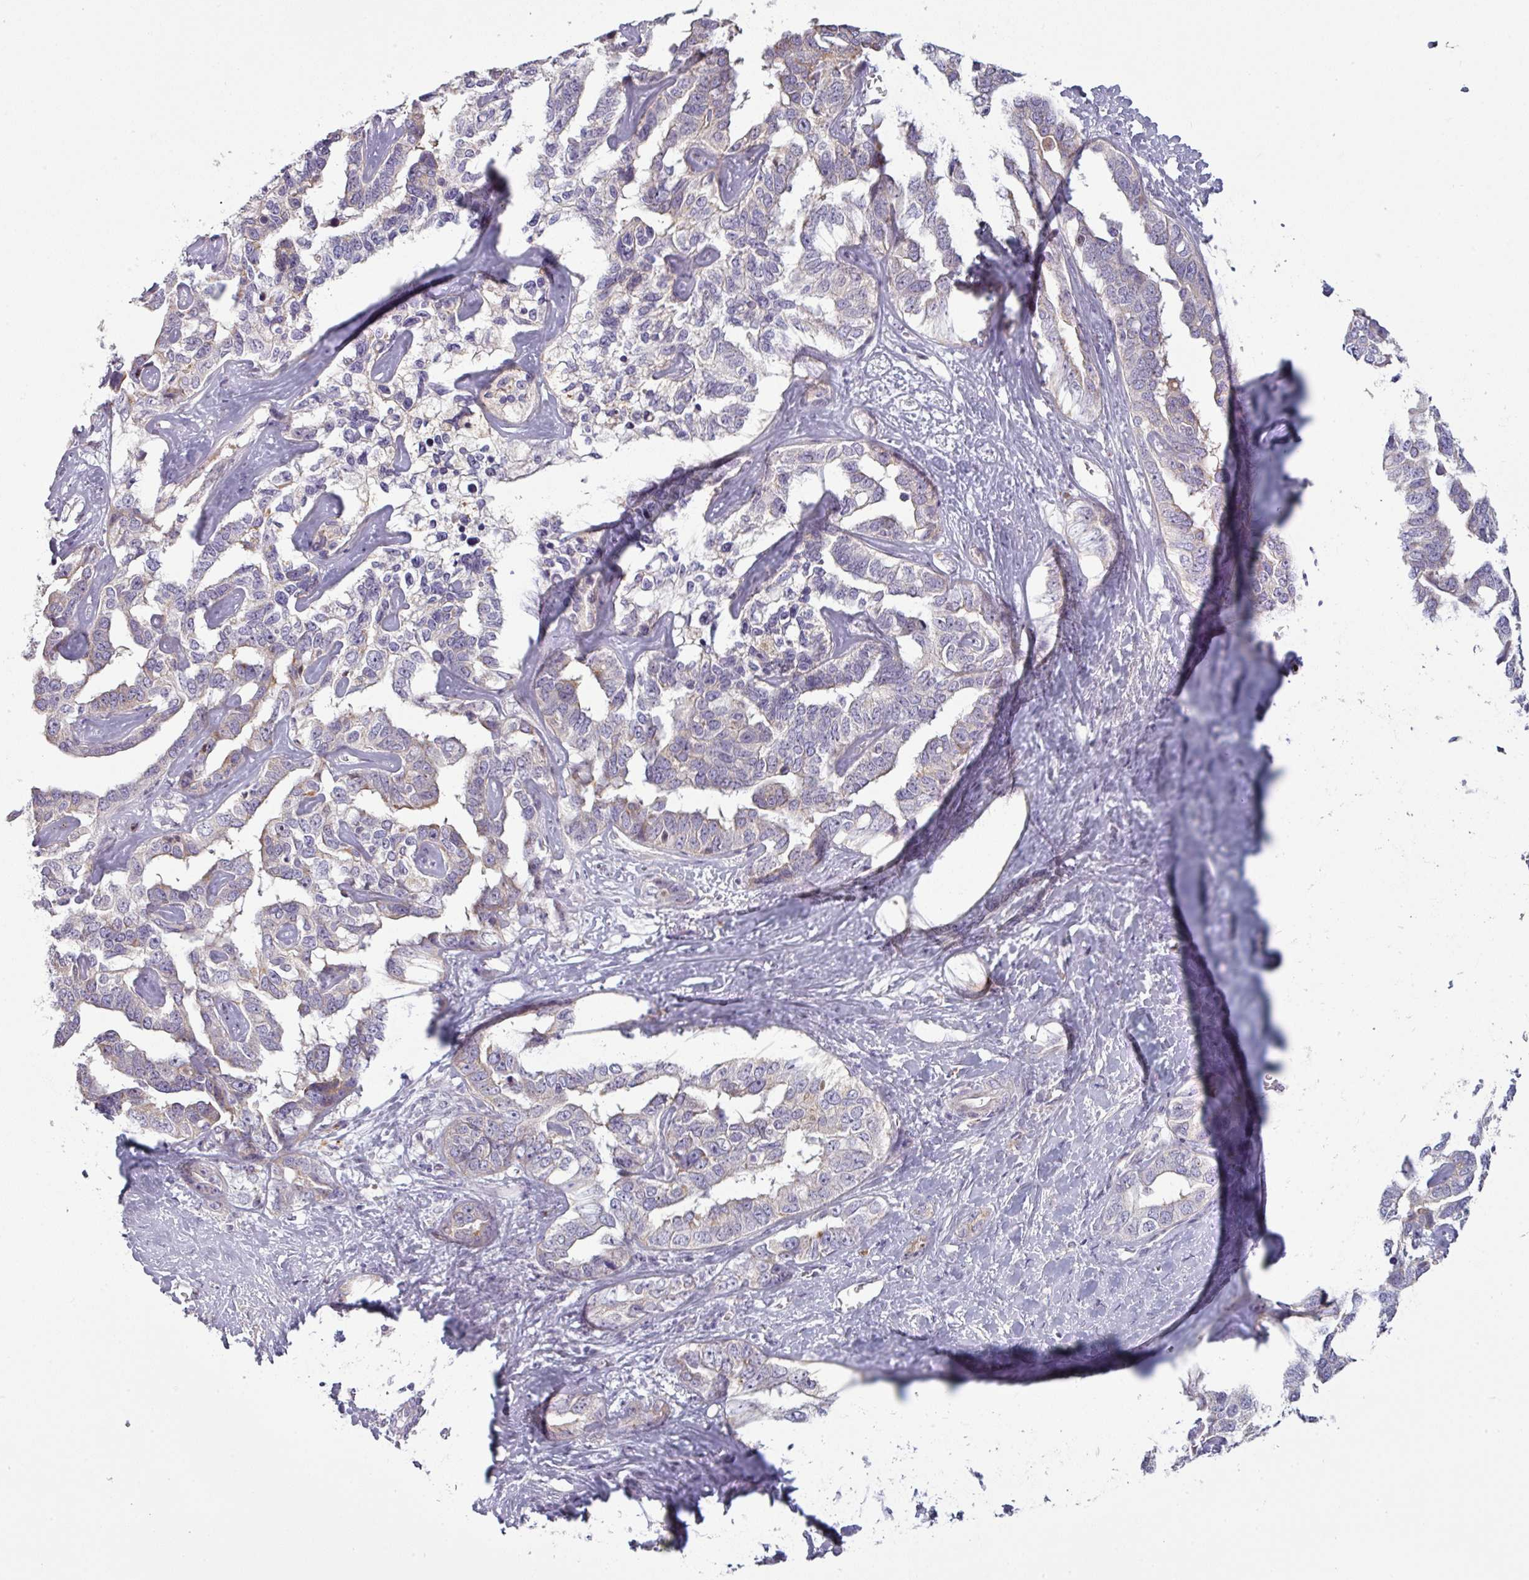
{"staining": {"intensity": "weak", "quantity": "<25%", "location": "cytoplasmic/membranous"}, "tissue": "liver cancer", "cell_type": "Tumor cells", "image_type": "cancer", "snomed": [{"axis": "morphology", "description": "Cholangiocarcinoma"}, {"axis": "topography", "description": "Liver"}], "caption": "An immunohistochemistry histopathology image of liver cancer is shown. There is no staining in tumor cells of liver cancer. (DAB (3,3'-diaminobenzidine) IHC visualized using brightfield microscopy, high magnification).", "gene": "C2orf16", "patient": {"sex": "male", "age": 59}}